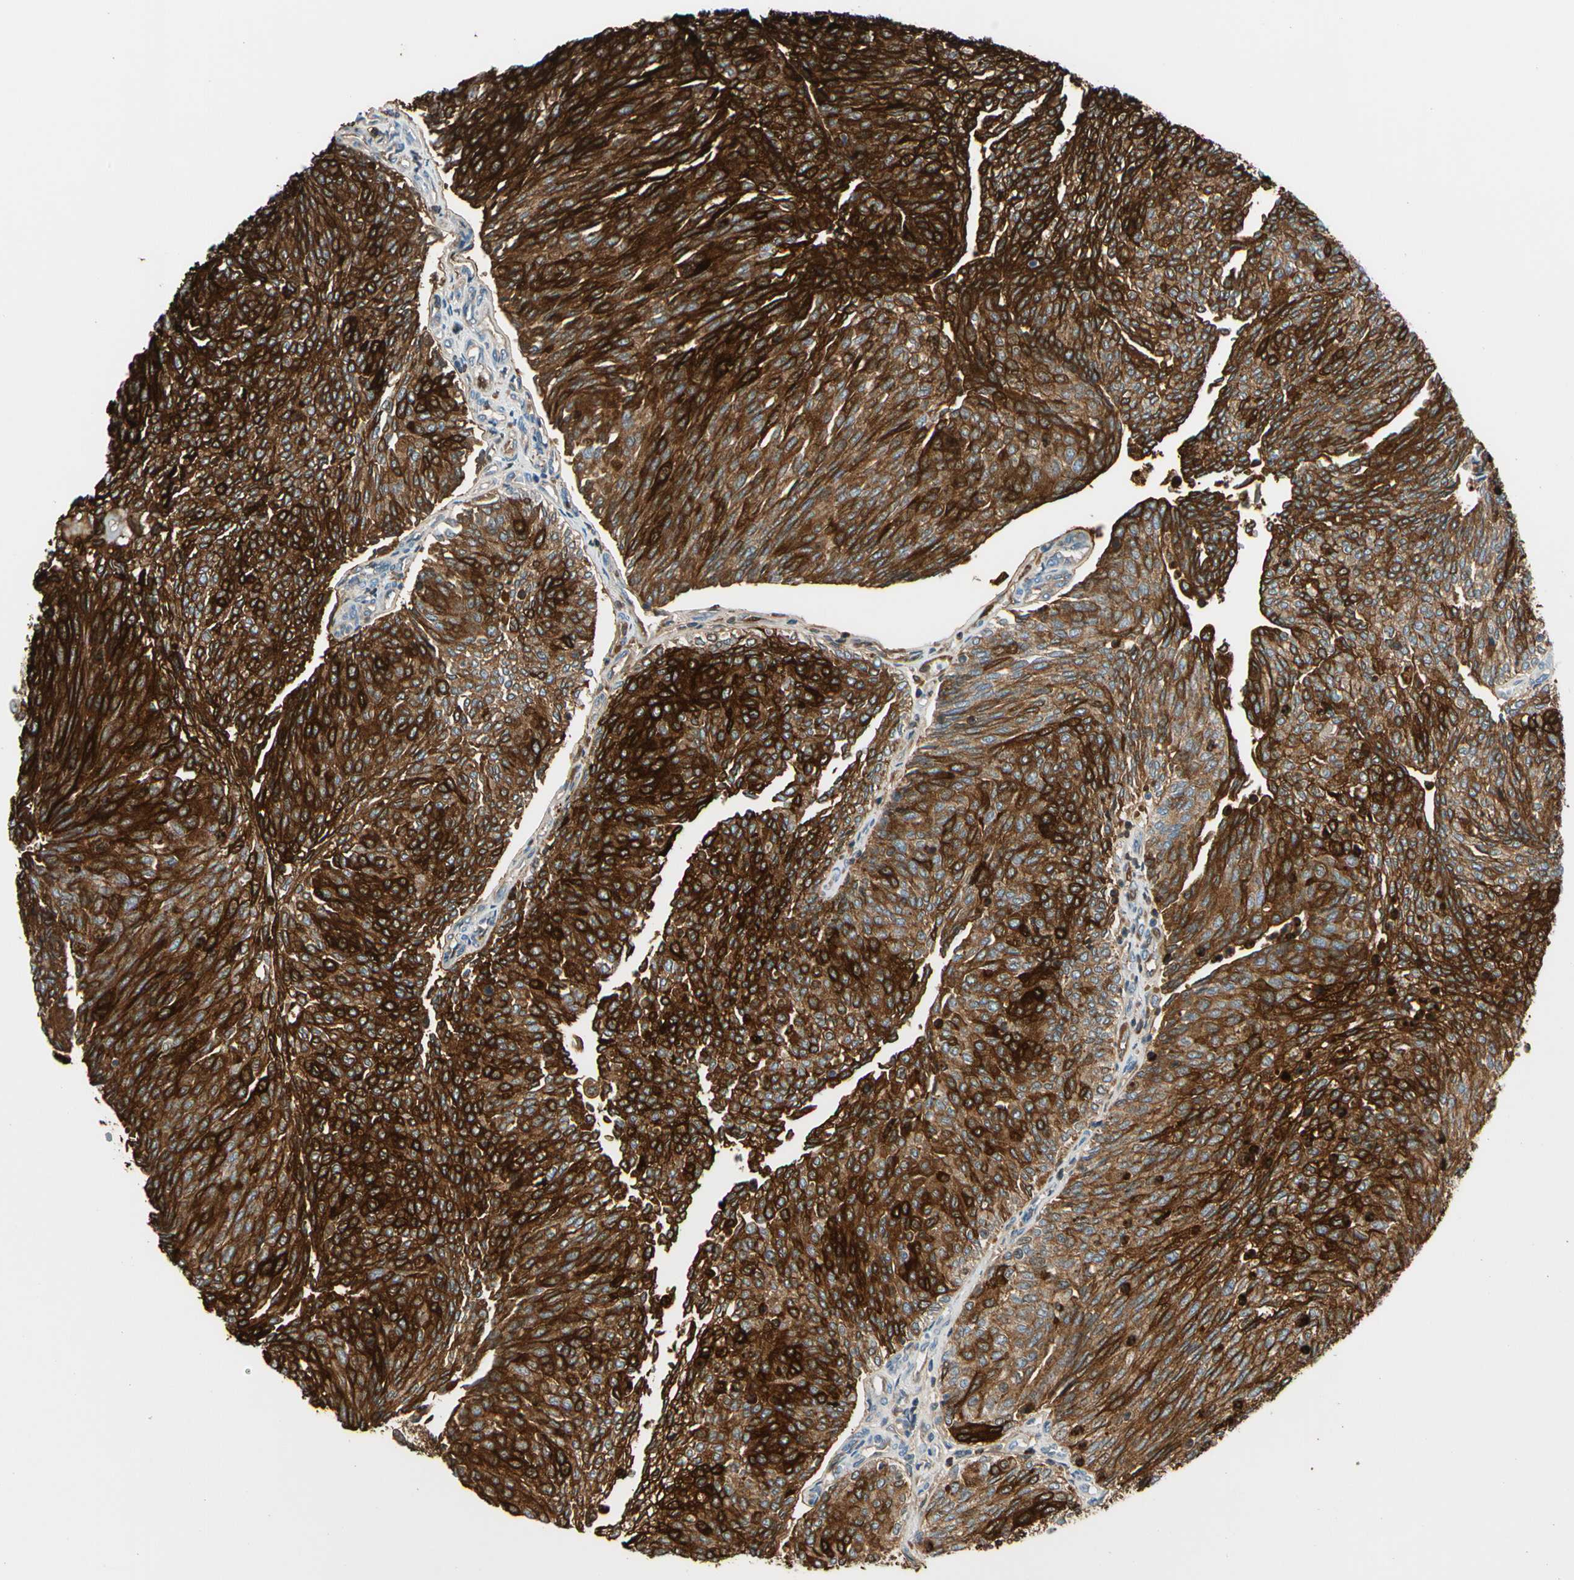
{"staining": {"intensity": "strong", "quantity": ">75%", "location": "cytoplasmic/membranous"}, "tissue": "urothelial cancer", "cell_type": "Tumor cells", "image_type": "cancer", "snomed": [{"axis": "morphology", "description": "Urothelial carcinoma, Low grade"}, {"axis": "topography", "description": "Urinary bladder"}], "caption": "Low-grade urothelial carcinoma stained for a protein (brown) demonstrates strong cytoplasmic/membranous positive positivity in approximately >75% of tumor cells.", "gene": "STK40", "patient": {"sex": "female", "age": 79}}